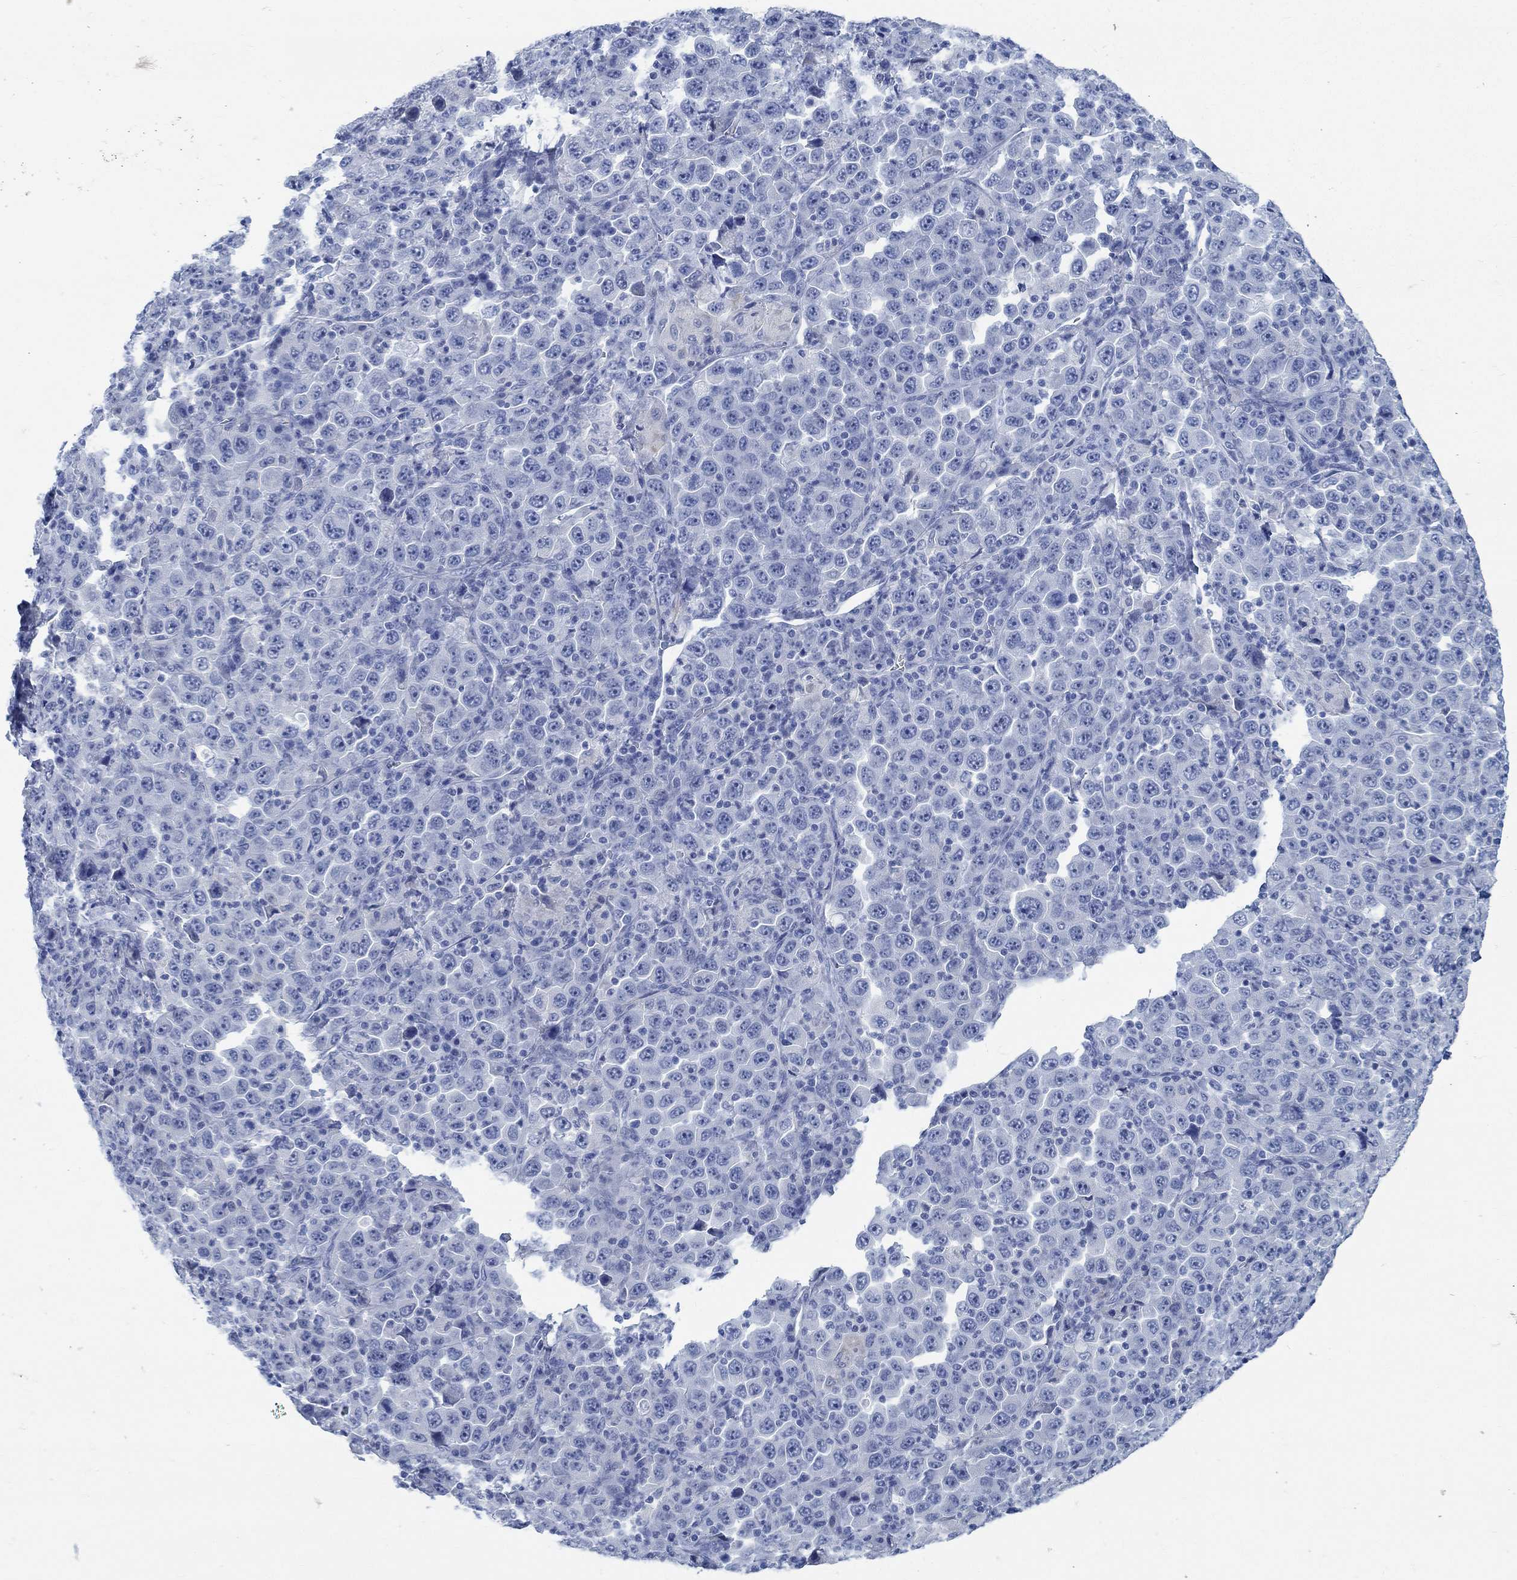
{"staining": {"intensity": "negative", "quantity": "none", "location": "none"}, "tissue": "stomach cancer", "cell_type": "Tumor cells", "image_type": "cancer", "snomed": [{"axis": "morphology", "description": "Normal tissue, NOS"}, {"axis": "morphology", "description": "Adenocarcinoma, NOS"}, {"axis": "topography", "description": "Stomach, upper"}, {"axis": "topography", "description": "Stomach"}], "caption": "A high-resolution photomicrograph shows immunohistochemistry staining of stomach adenocarcinoma, which displays no significant expression in tumor cells.", "gene": "RBM20", "patient": {"sex": "male", "age": 59}}